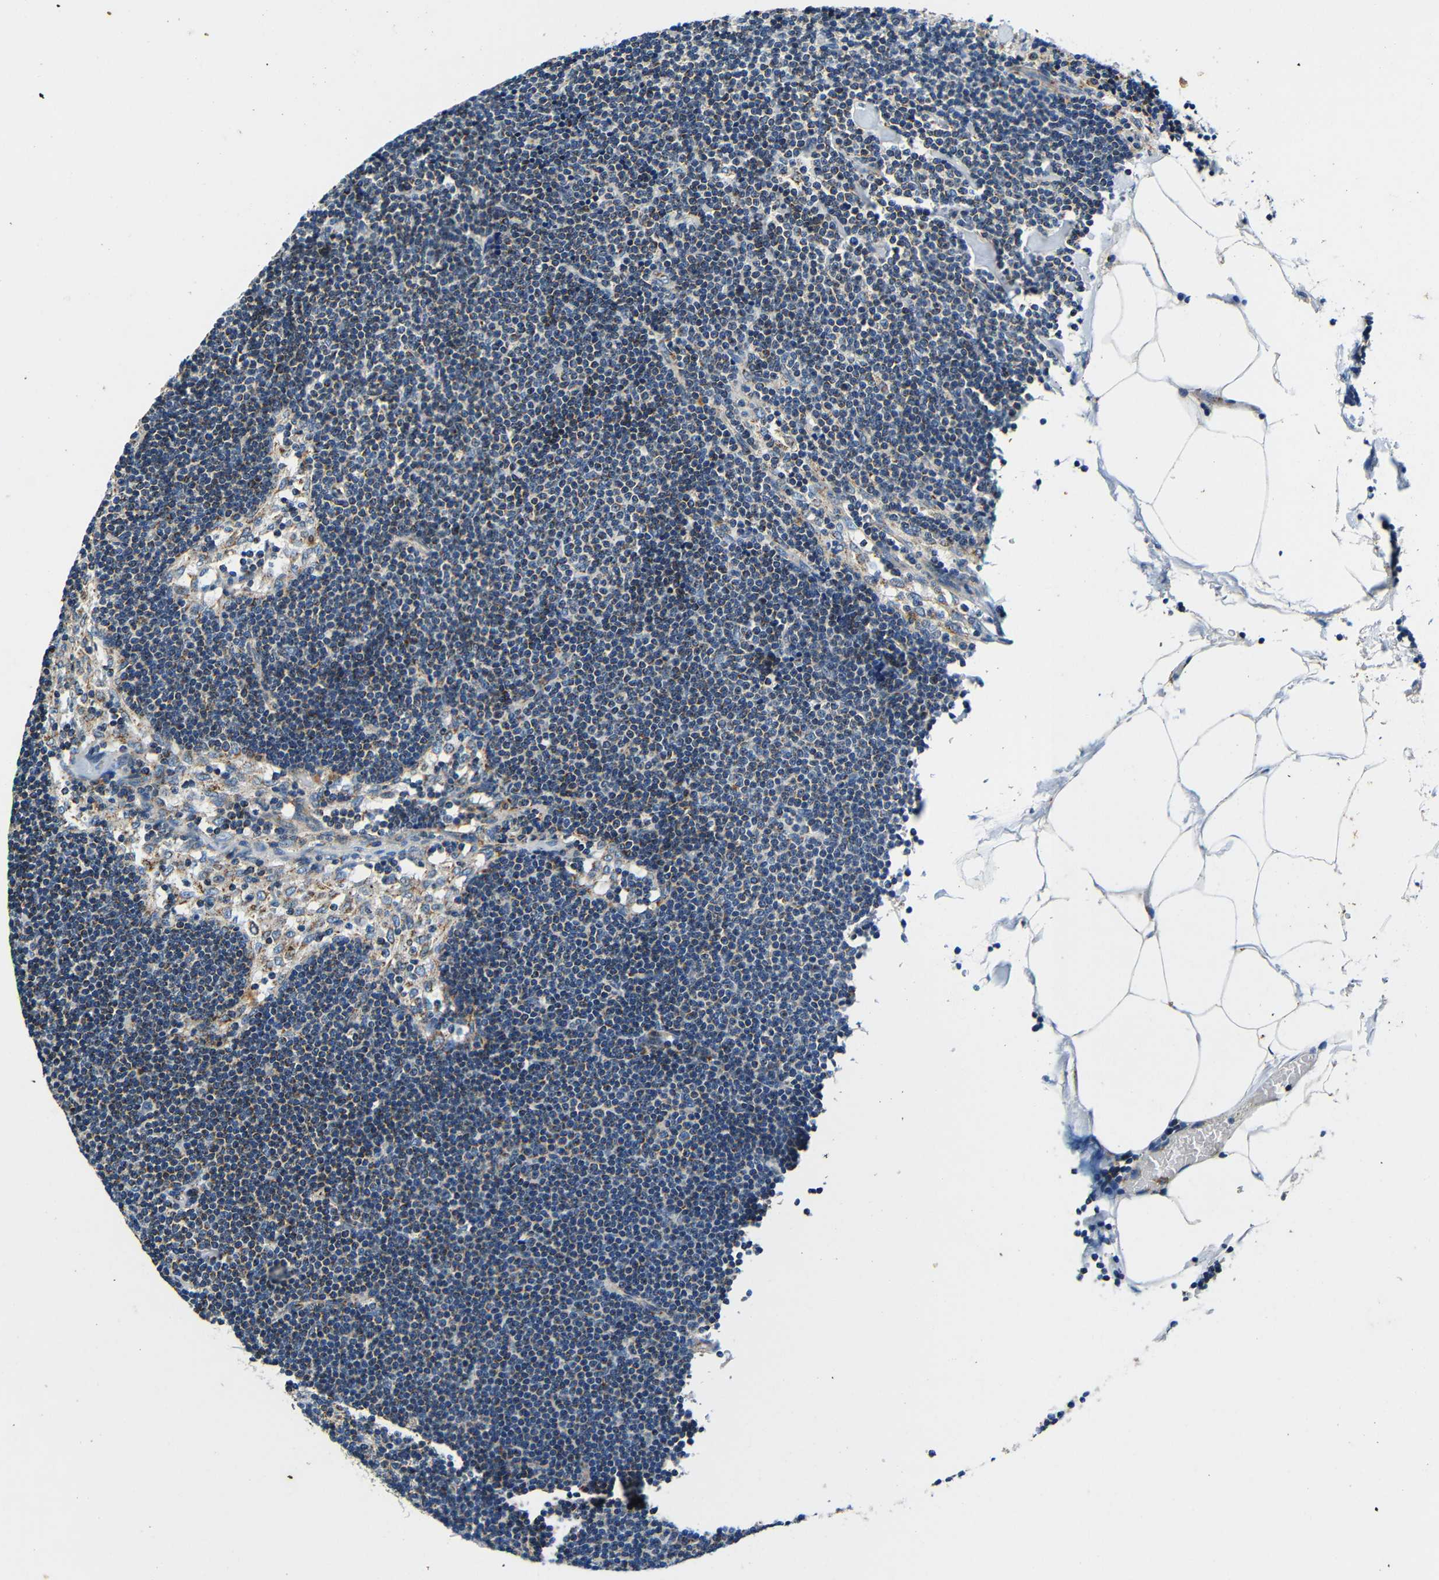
{"staining": {"intensity": "moderate", "quantity": "<25%", "location": "cytoplasmic/membranous"}, "tissue": "lymph node", "cell_type": "Germinal center cells", "image_type": "normal", "snomed": [{"axis": "morphology", "description": "Normal tissue, NOS"}, {"axis": "topography", "description": "Lymph node"}], "caption": "DAB immunohistochemical staining of normal lymph node displays moderate cytoplasmic/membranous protein expression in about <25% of germinal center cells.", "gene": "GALNT18", "patient": {"sex": "male", "age": 63}}